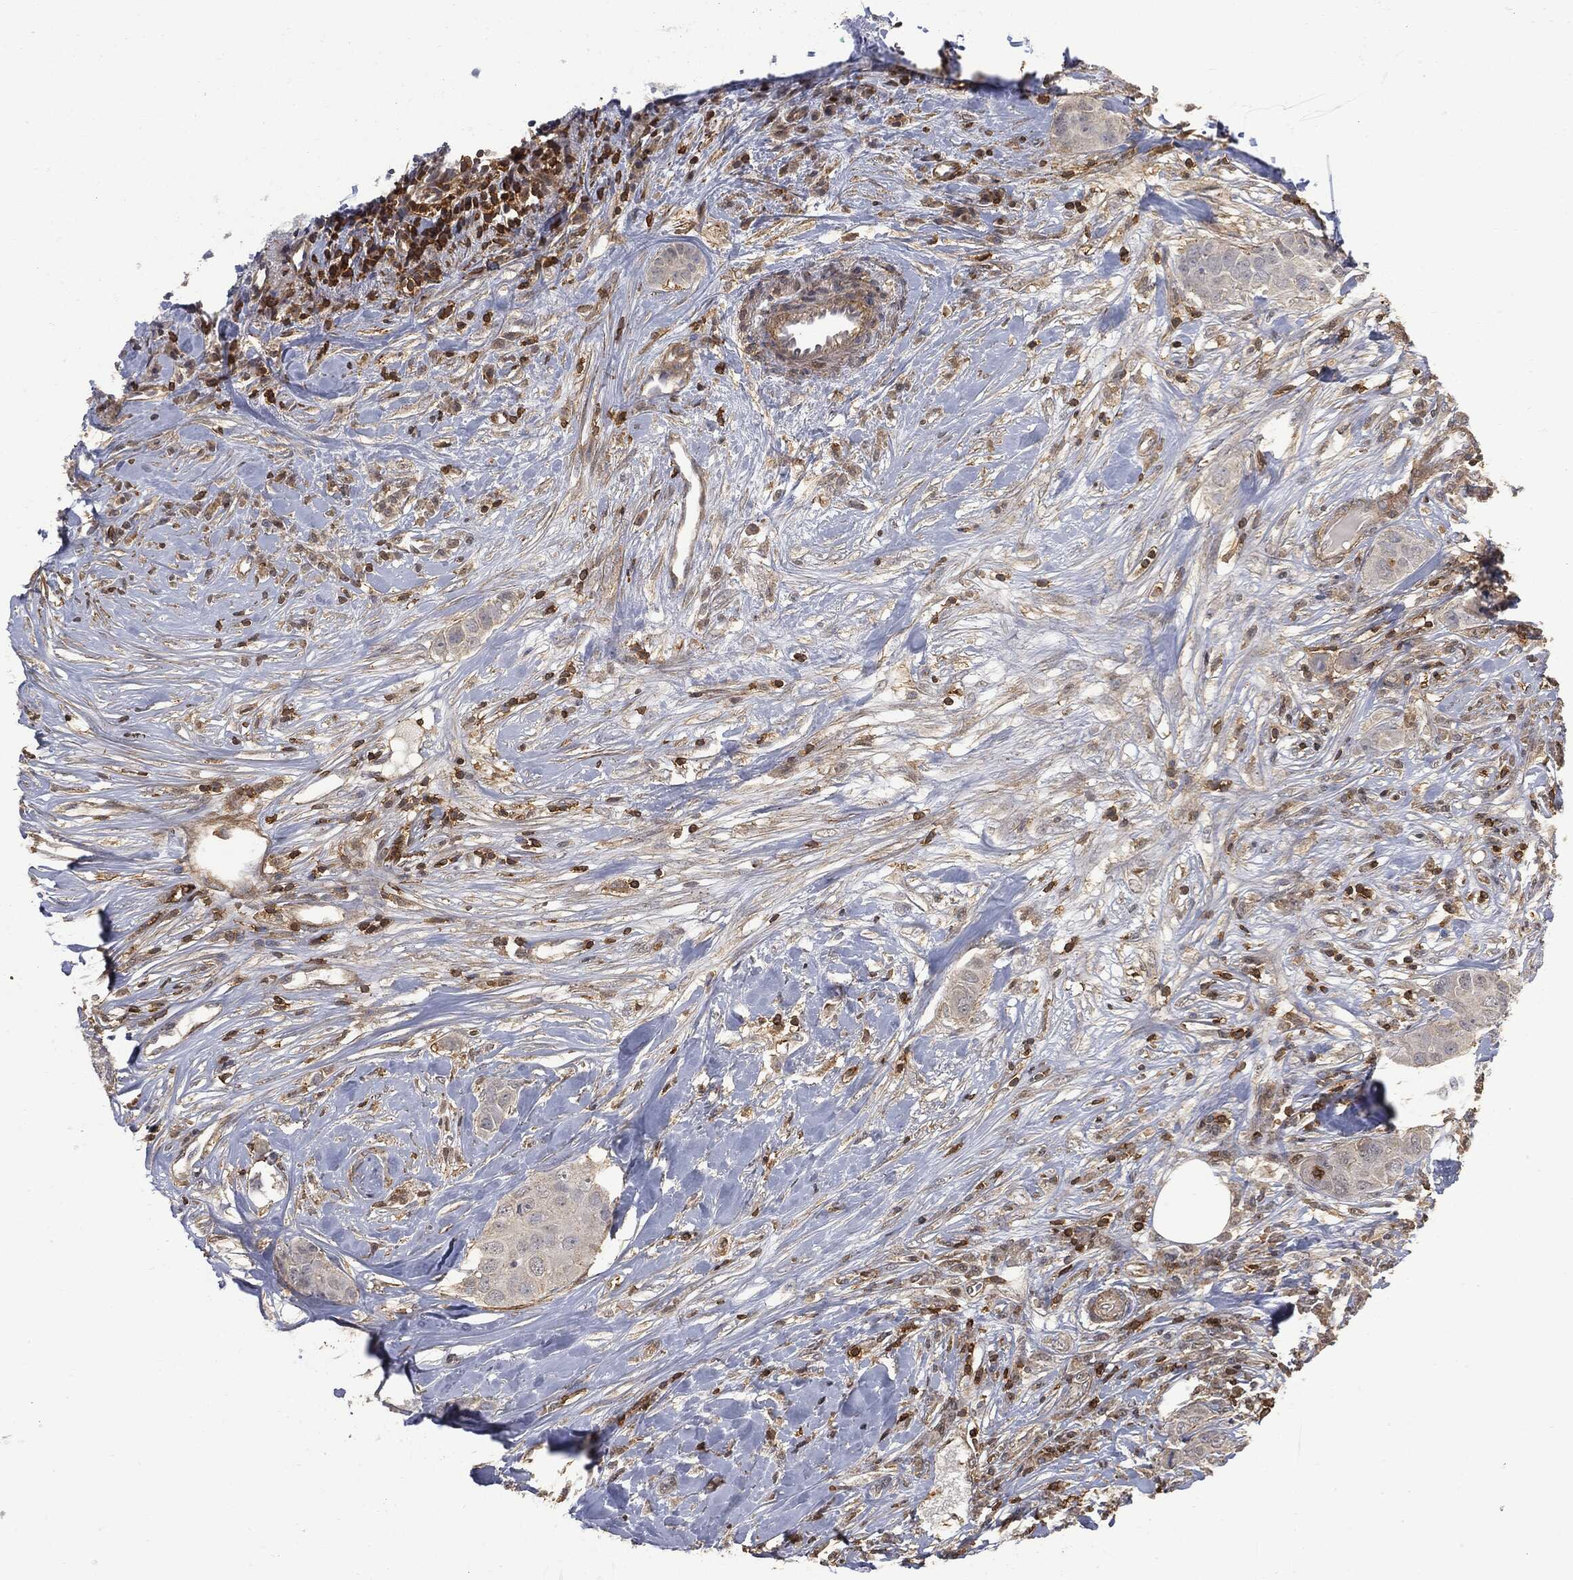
{"staining": {"intensity": "negative", "quantity": "none", "location": "none"}, "tissue": "breast cancer", "cell_type": "Tumor cells", "image_type": "cancer", "snomed": [{"axis": "morphology", "description": "Duct carcinoma"}, {"axis": "topography", "description": "Breast"}], "caption": "A micrograph of human breast cancer is negative for staining in tumor cells. (DAB (3,3'-diaminobenzidine) immunohistochemistry (IHC) with hematoxylin counter stain).", "gene": "PSMB10", "patient": {"sex": "female", "age": 43}}